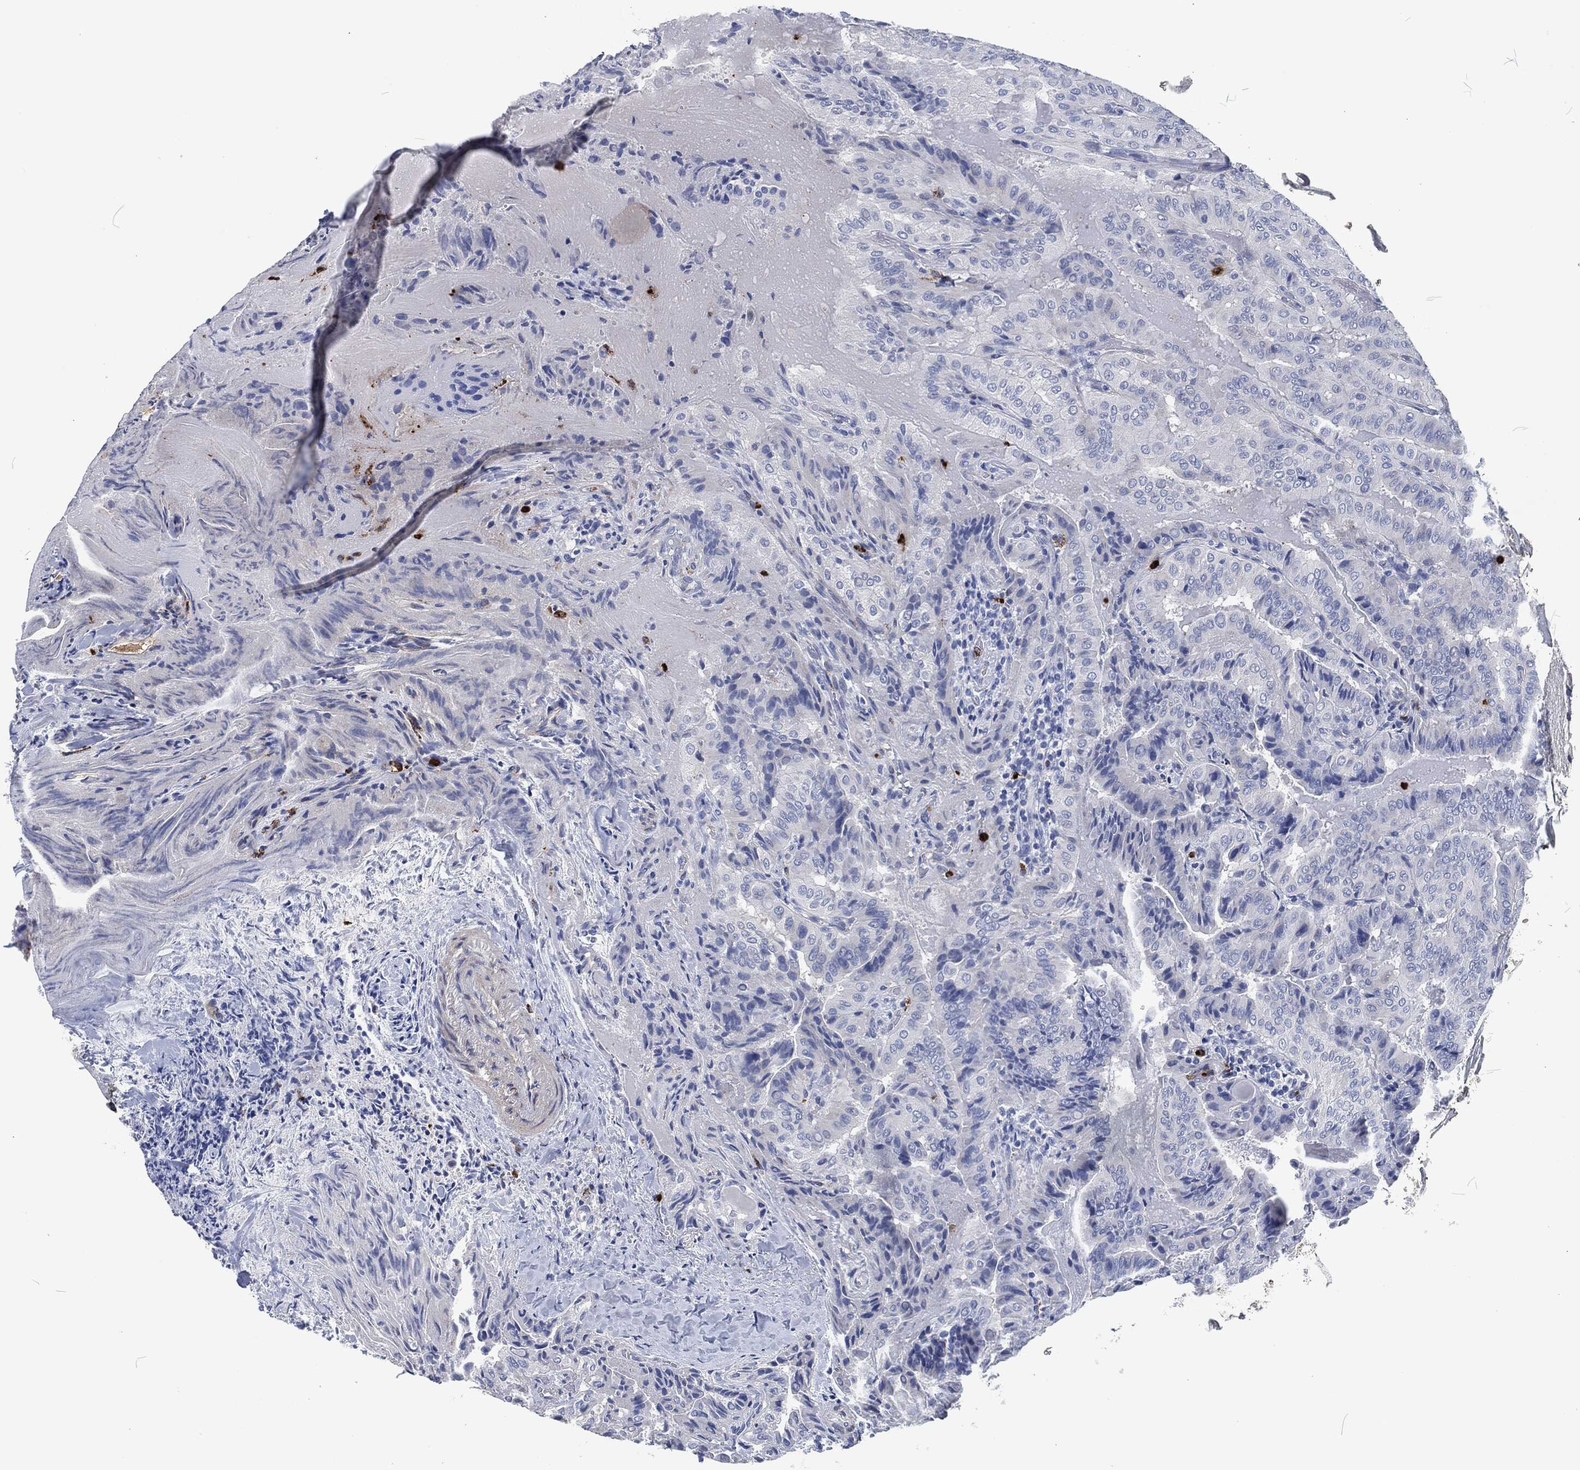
{"staining": {"intensity": "negative", "quantity": "none", "location": "none"}, "tissue": "thyroid cancer", "cell_type": "Tumor cells", "image_type": "cancer", "snomed": [{"axis": "morphology", "description": "Papillary adenocarcinoma, NOS"}, {"axis": "topography", "description": "Thyroid gland"}], "caption": "DAB immunohistochemical staining of papillary adenocarcinoma (thyroid) demonstrates no significant positivity in tumor cells.", "gene": "MPO", "patient": {"sex": "female", "age": 68}}